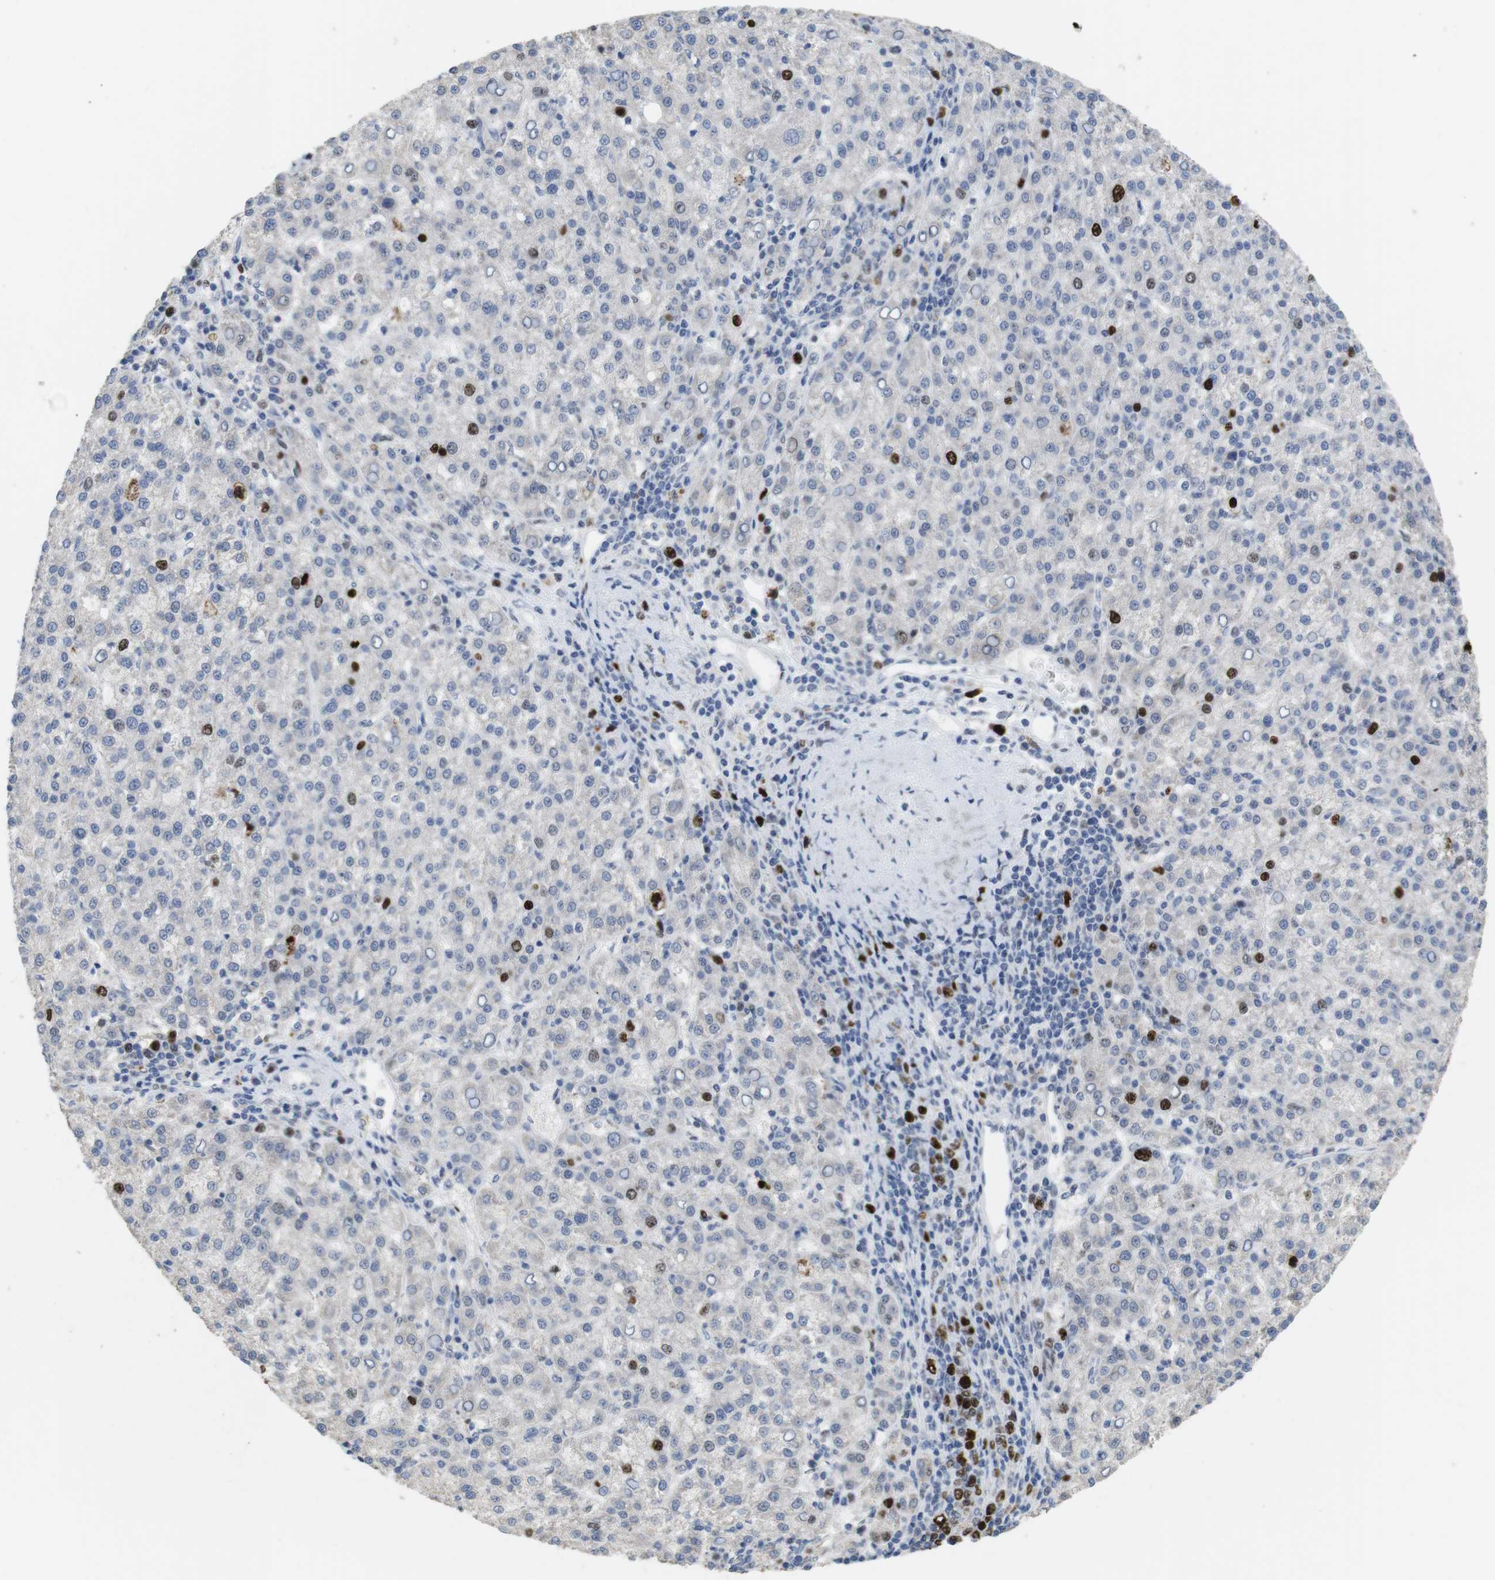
{"staining": {"intensity": "strong", "quantity": "<25%", "location": "nuclear"}, "tissue": "liver cancer", "cell_type": "Tumor cells", "image_type": "cancer", "snomed": [{"axis": "morphology", "description": "Carcinoma, Hepatocellular, NOS"}, {"axis": "topography", "description": "Liver"}], "caption": "Protein expression analysis of human liver cancer (hepatocellular carcinoma) reveals strong nuclear staining in about <25% of tumor cells. (Brightfield microscopy of DAB IHC at high magnification).", "gene": "KPNA2", "patient": {"sex": "female", "age": 58}}